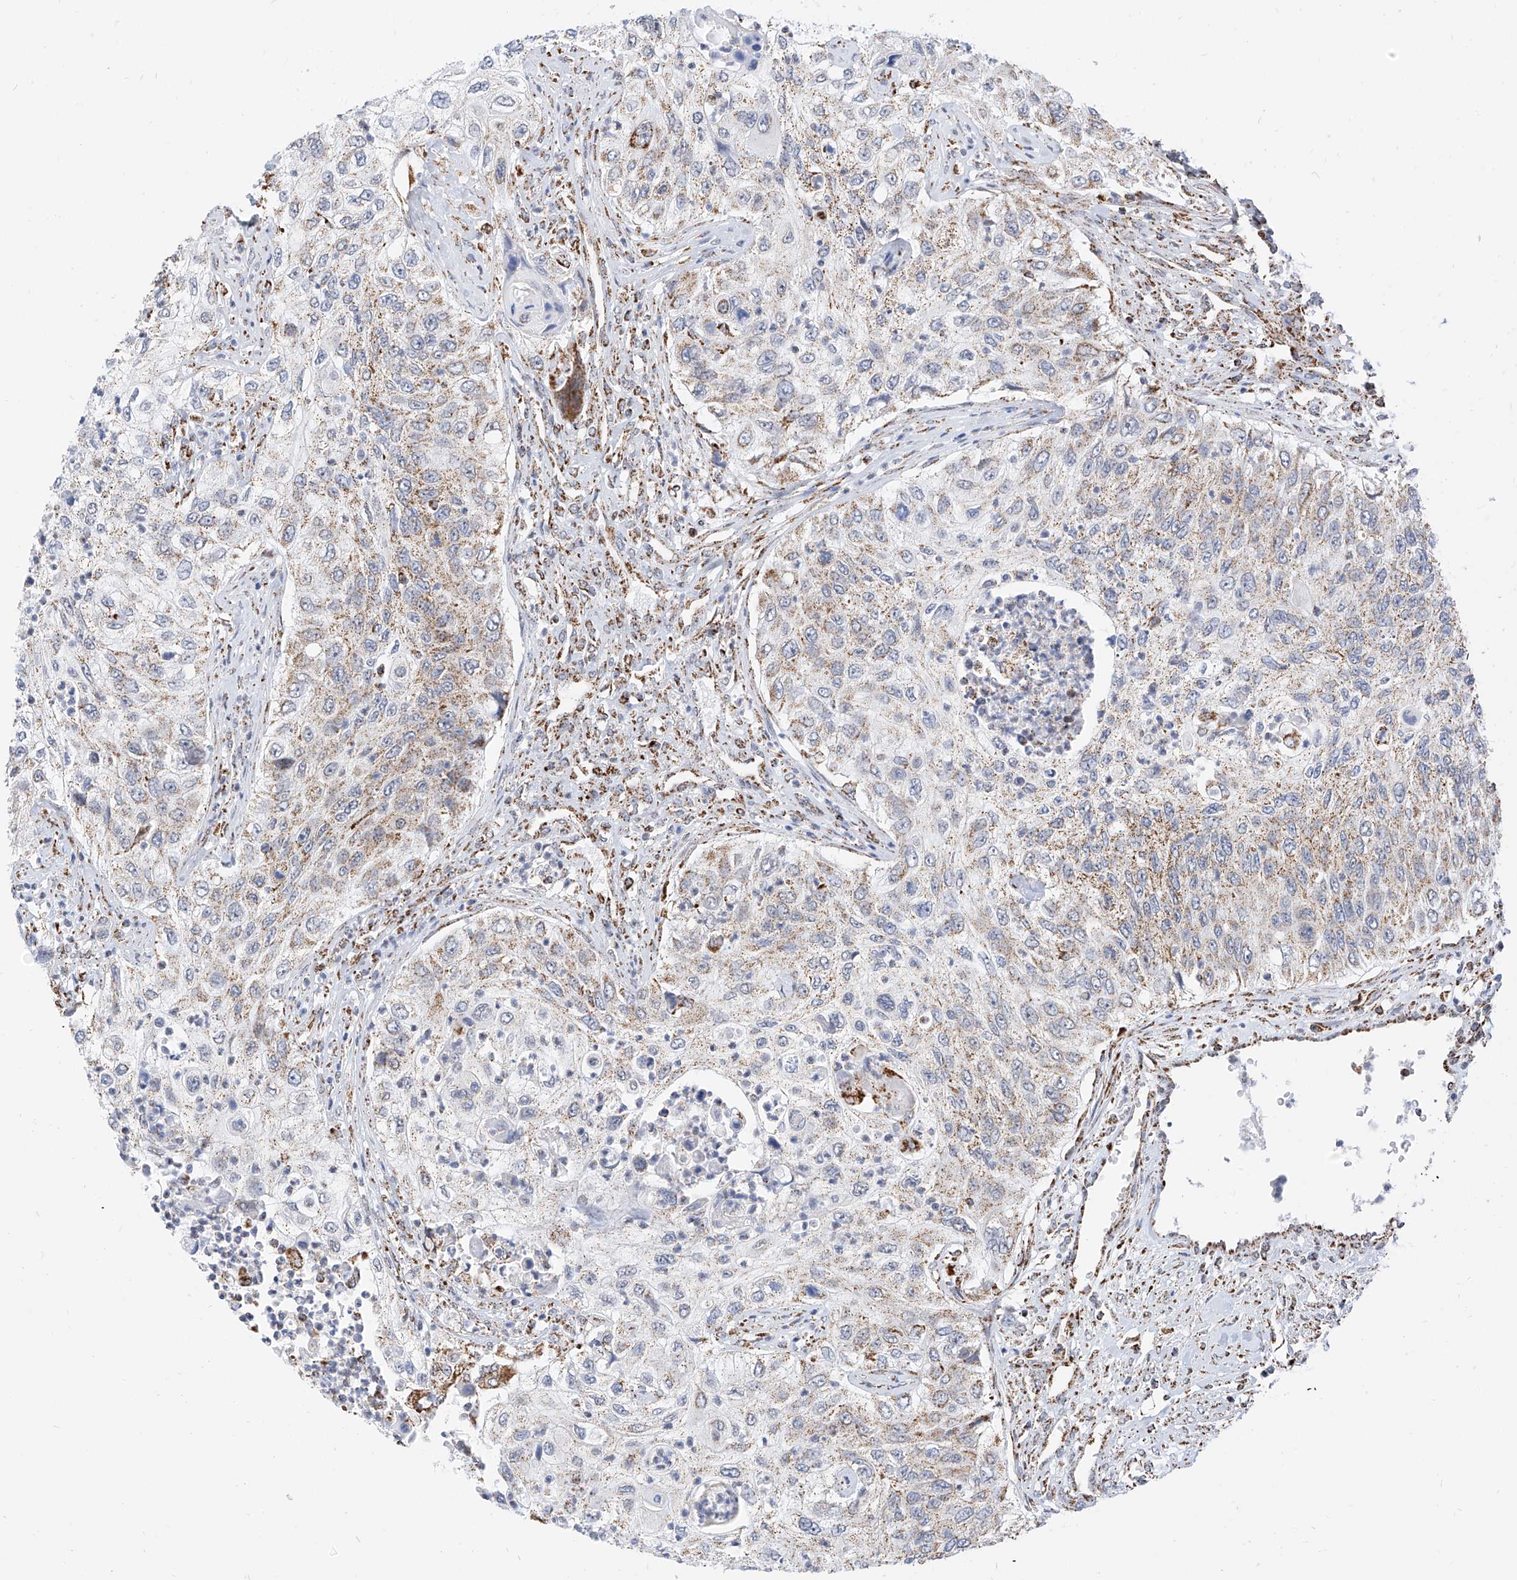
{"staining": {"intensity": "moderate", "quantity": ">75%", "location": "cytoplasmic/membranous"}, "tissue": "urothelial cancer", "cell_type": "Tumor cells", "image_type": "cancer", "snomed": [{"axis": "morphology", "description": "Urothelial carcinoma, High grade"}, {"axis": "topography", "description": "Urinary bladder"}], "caption": "Protein expression analysis of human urothelial cancer reveals moderate cytoplasmic/membranous positivity in about >75% of tumor cells.", "gene": "NALCN", "patient": {"sex": "female", "age": 60}}